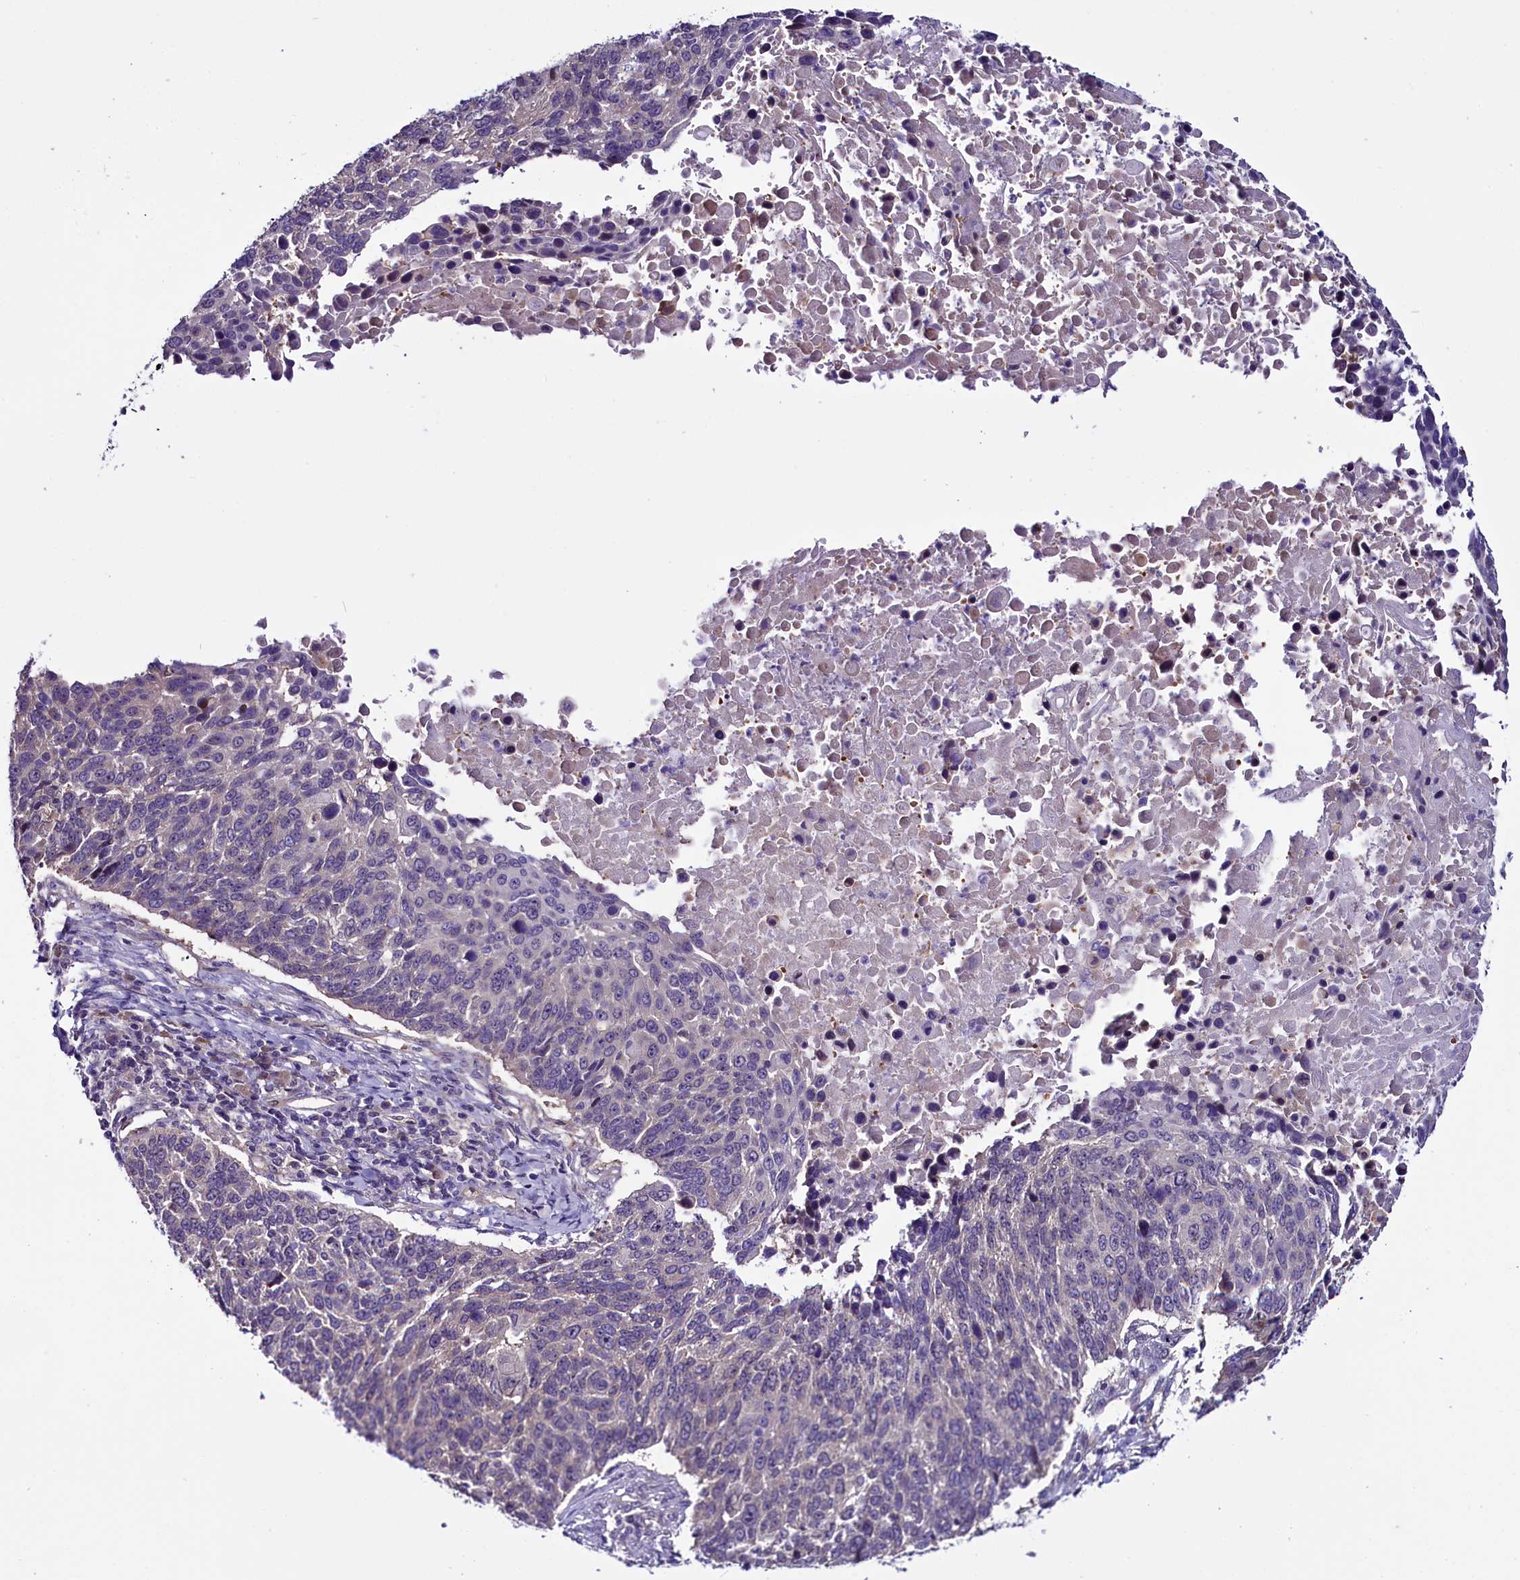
{"staining": {"intensity": "negative", "quantity": "none", "location": "none"}, "tissue": "lung cancer", "cell_type": "Tumor cells", "image_type": "cancer", "snomed": [{"axis": "morphology", "description": "Normal tissue, NOS"}, {"axis": "morphology", "description": "Squamous cell carcinoma, NOS"}, {"axis": "topography", "description": "Lymph node"}, {"axis": "topography", "description": "Lung"}], "caption": "Squamous cell carcinoma (lung) was stained to show a protein in brown. There is no significant expression in tumor cells.", "gene": "C9orf40", "patient": {"sex": "male", "age": 66}}